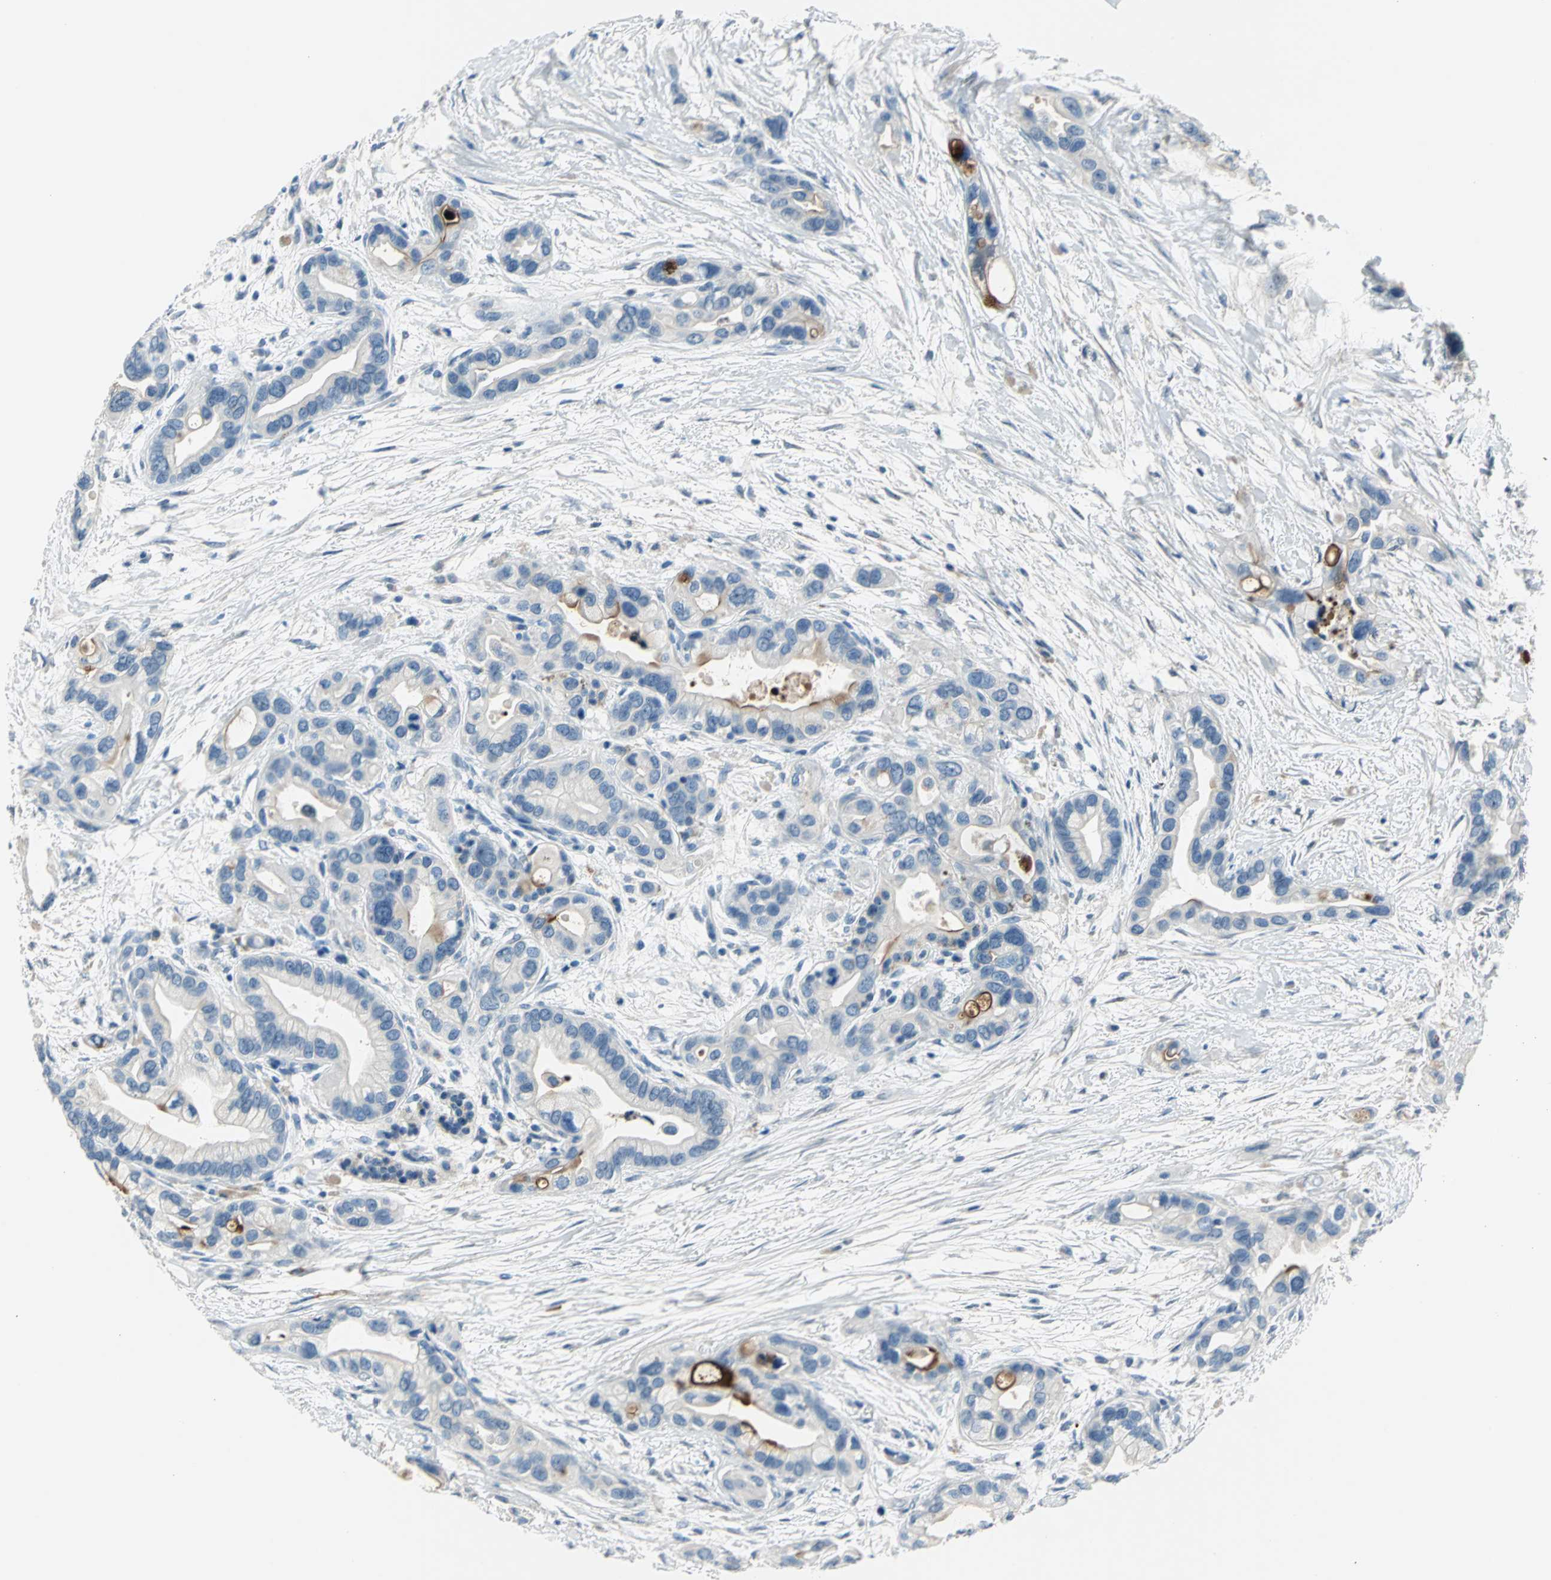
{"staining": {"intensity": "strong", "quantity": "<25%", "location": "cytoplasmic/membranous"}, "tissue": "pancreatic cancer", "cell_type": "Tumor cells", "image_type": "cancer", "snomed": [{"axis": "morphology", "description": "Adenocarcinoma, NOS"}, {"axis": "topography", "description": "Pancreas"}], "caption": "There is medium levels of strong cytoplasmic/membranous positivity in tumor cells of pancreatic cancer (adenocarcinoma), as demonstrated by immunohistochemical staining (brown color).", "gene": "MUC4", "patient": {"sex": "female", "age": 77}}